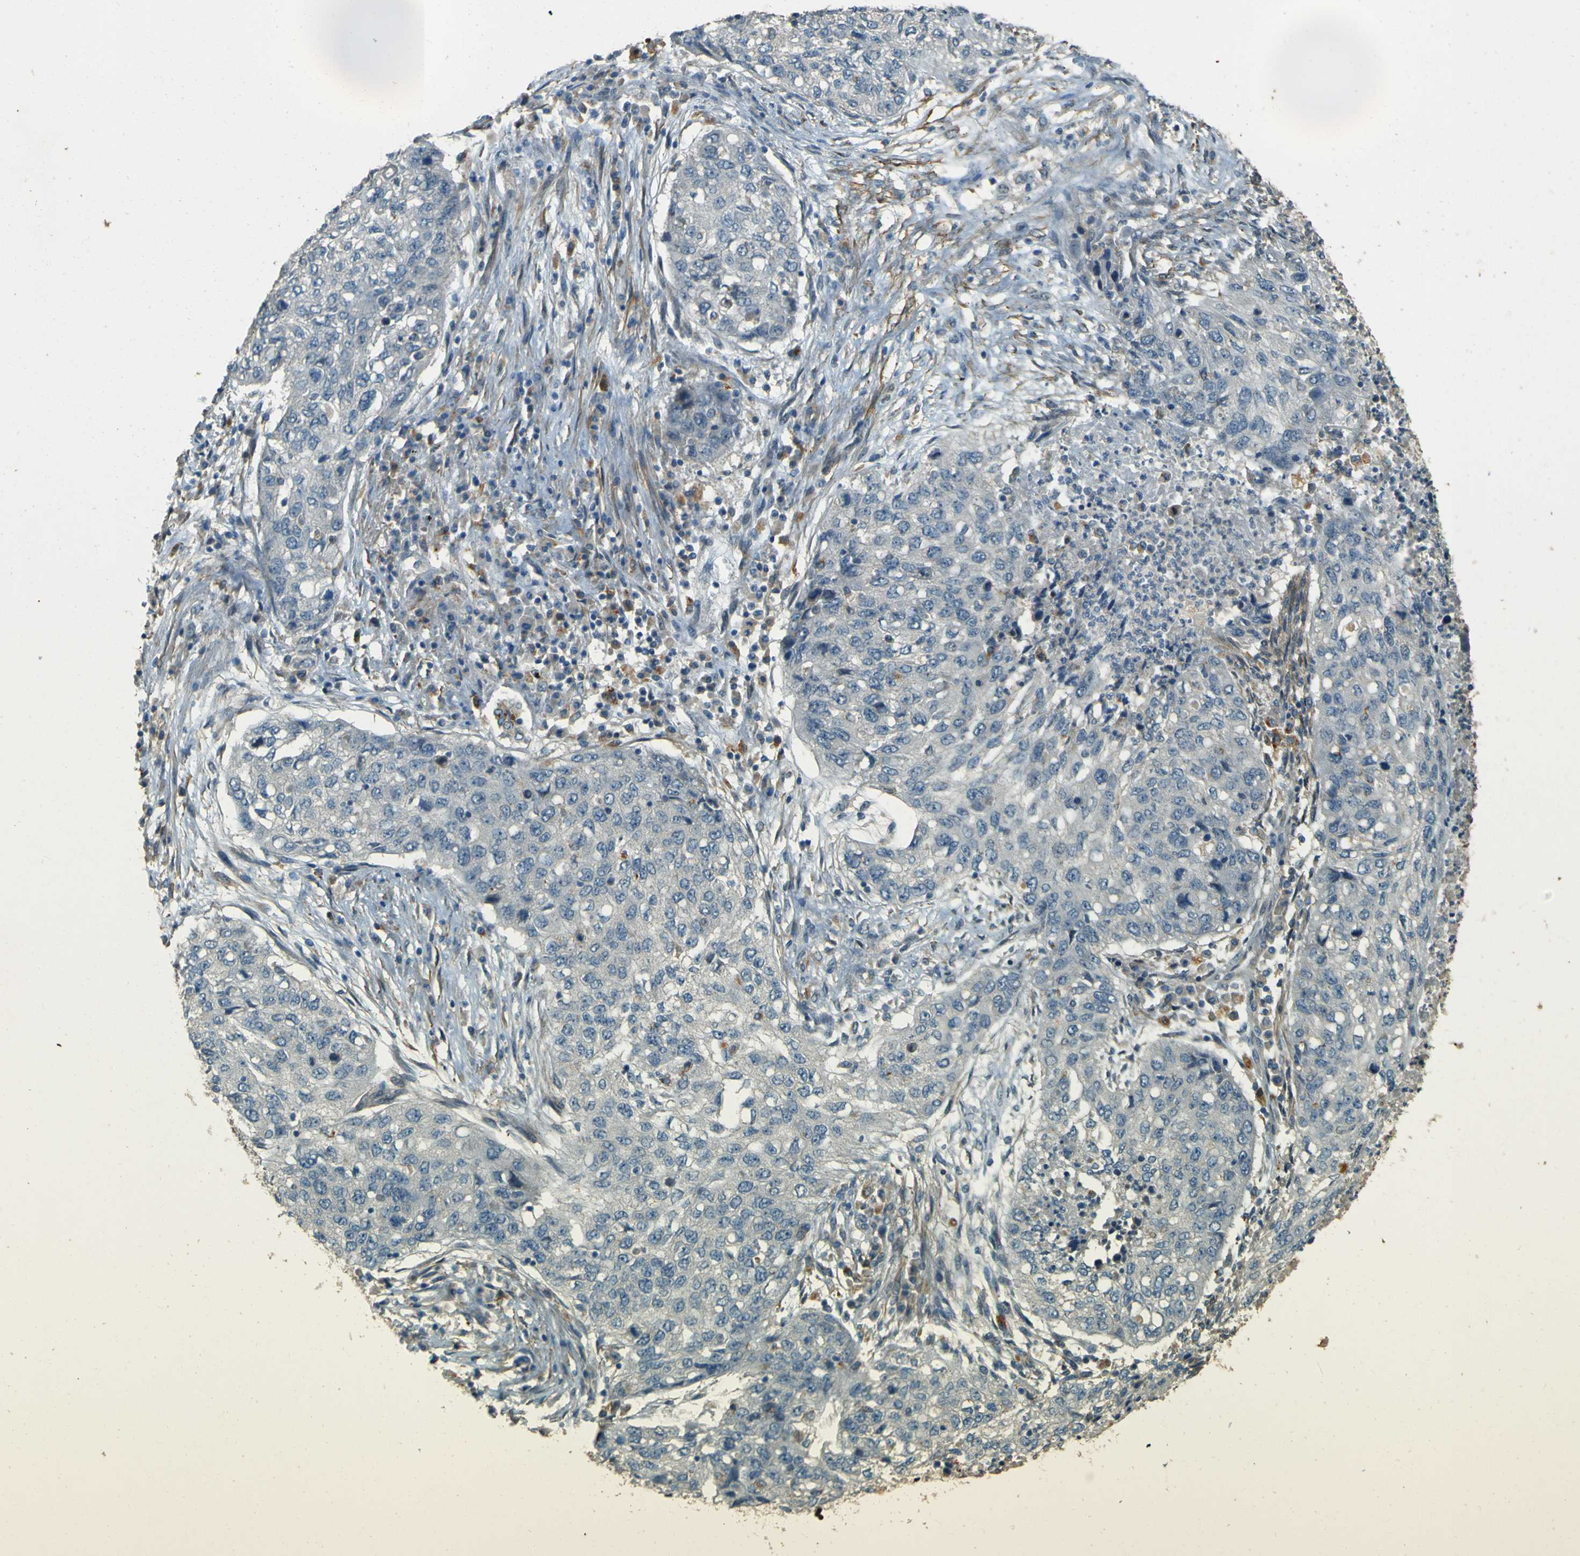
{"staining": {"intensity": "negative", "quantity": "none", "location": "none"}, "tissue": "lung cancer", "cell_type": "Tumor cells", "image_type": "cancer", "snomed": [{"axis": "morphology", "description": "Squamous cell carcinoma, NOS"}, {"axis": "topography", "description": "Lung"}], "caption": "IHC photomicrograph of human lung cancer stained for a protein (brown), which displays no expression in tumor cells.", "gene": "NEXN", "patient": {"sex": "female", "age": 63}}